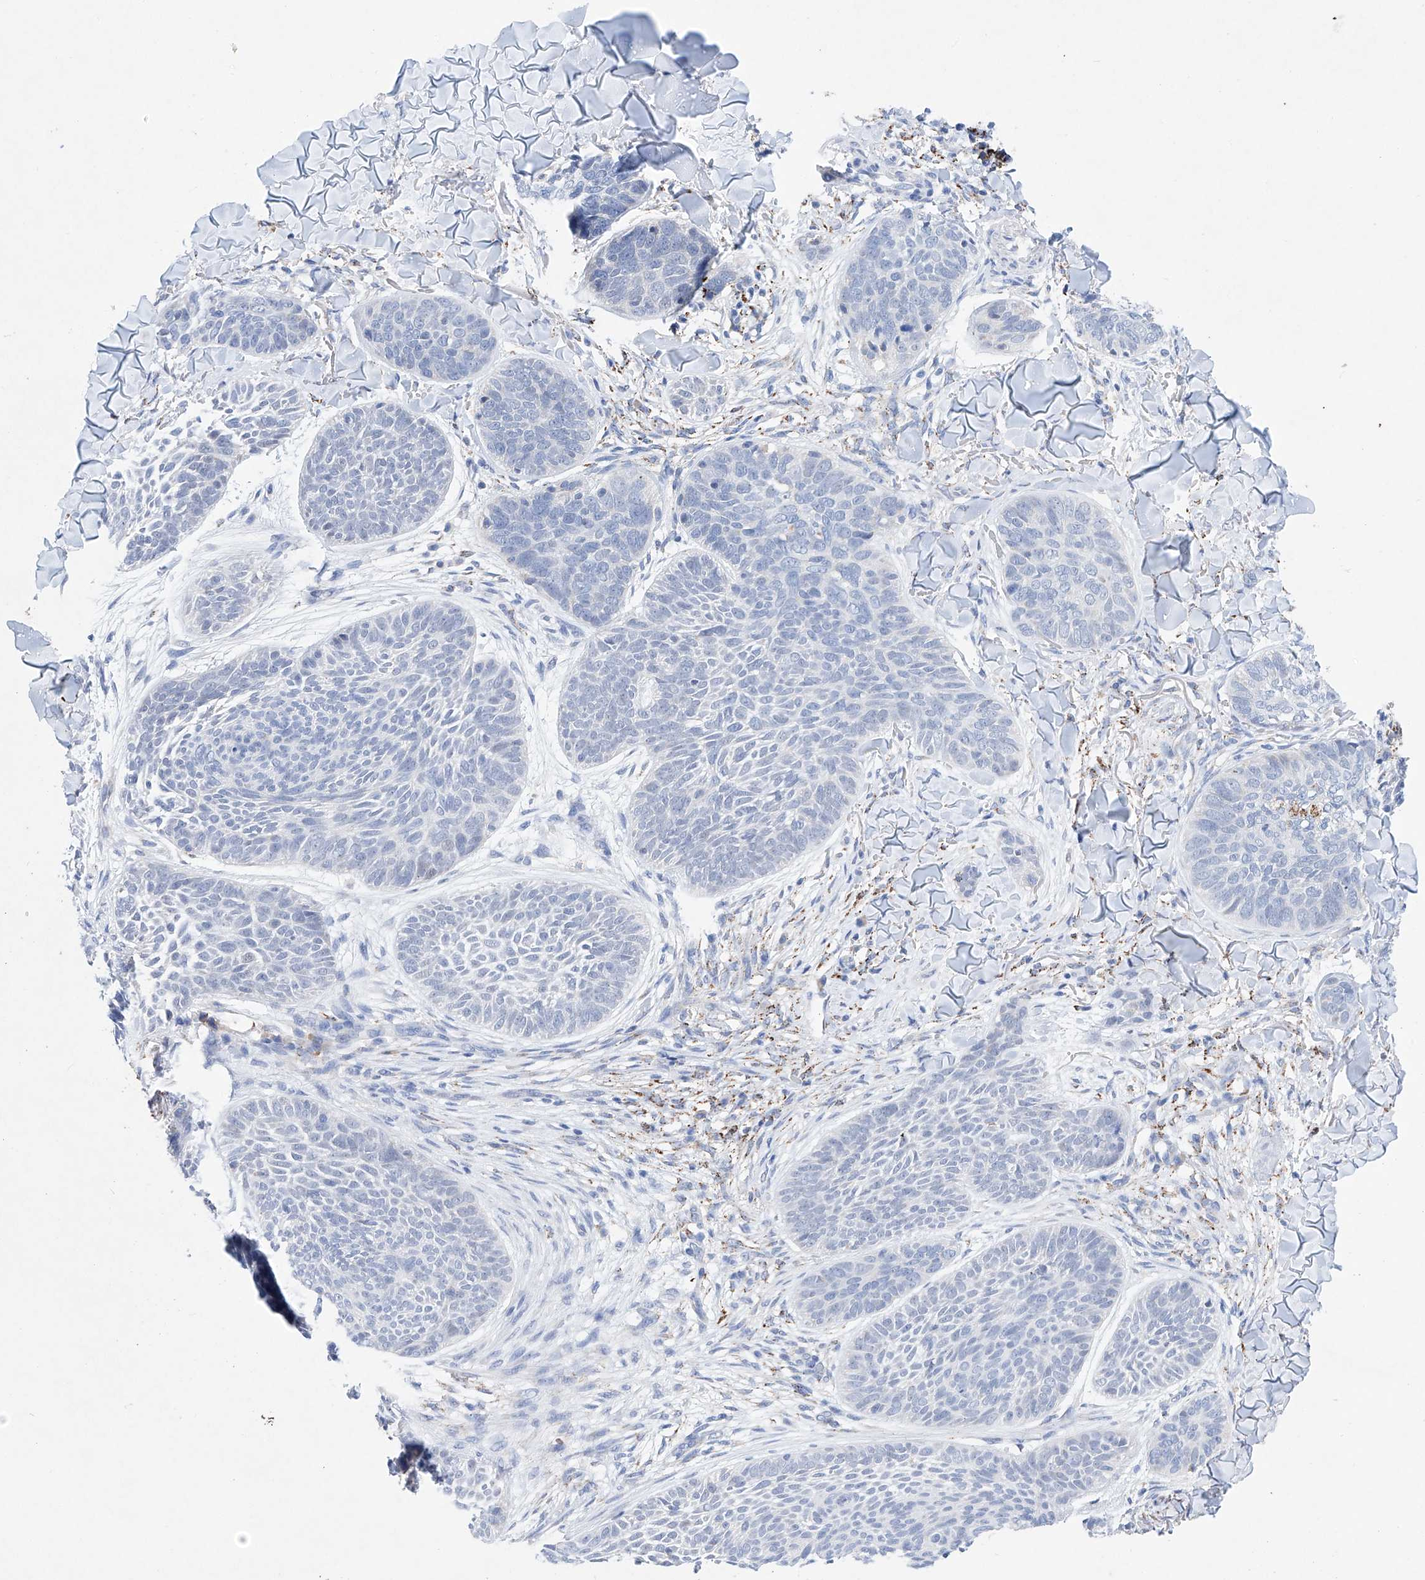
{"staining": {"intensity": "negative", "quantity": "none", "location": "none"}, "tissue": "skin cancer", "cell_type": "Tumor cells", "image_type": "cancer", "snomed": [{"axis": "morphology", "description": "Basal cell carcinoma"}, {"axis": "topography", "description": "Skin"}], "caption": "Histopathology image shows no protein staining in tumor cells of skin cancer (basal cell carcinoma) tissue.", "gene": "NRROS", "patient": {"sex": "male", "age": 85}}